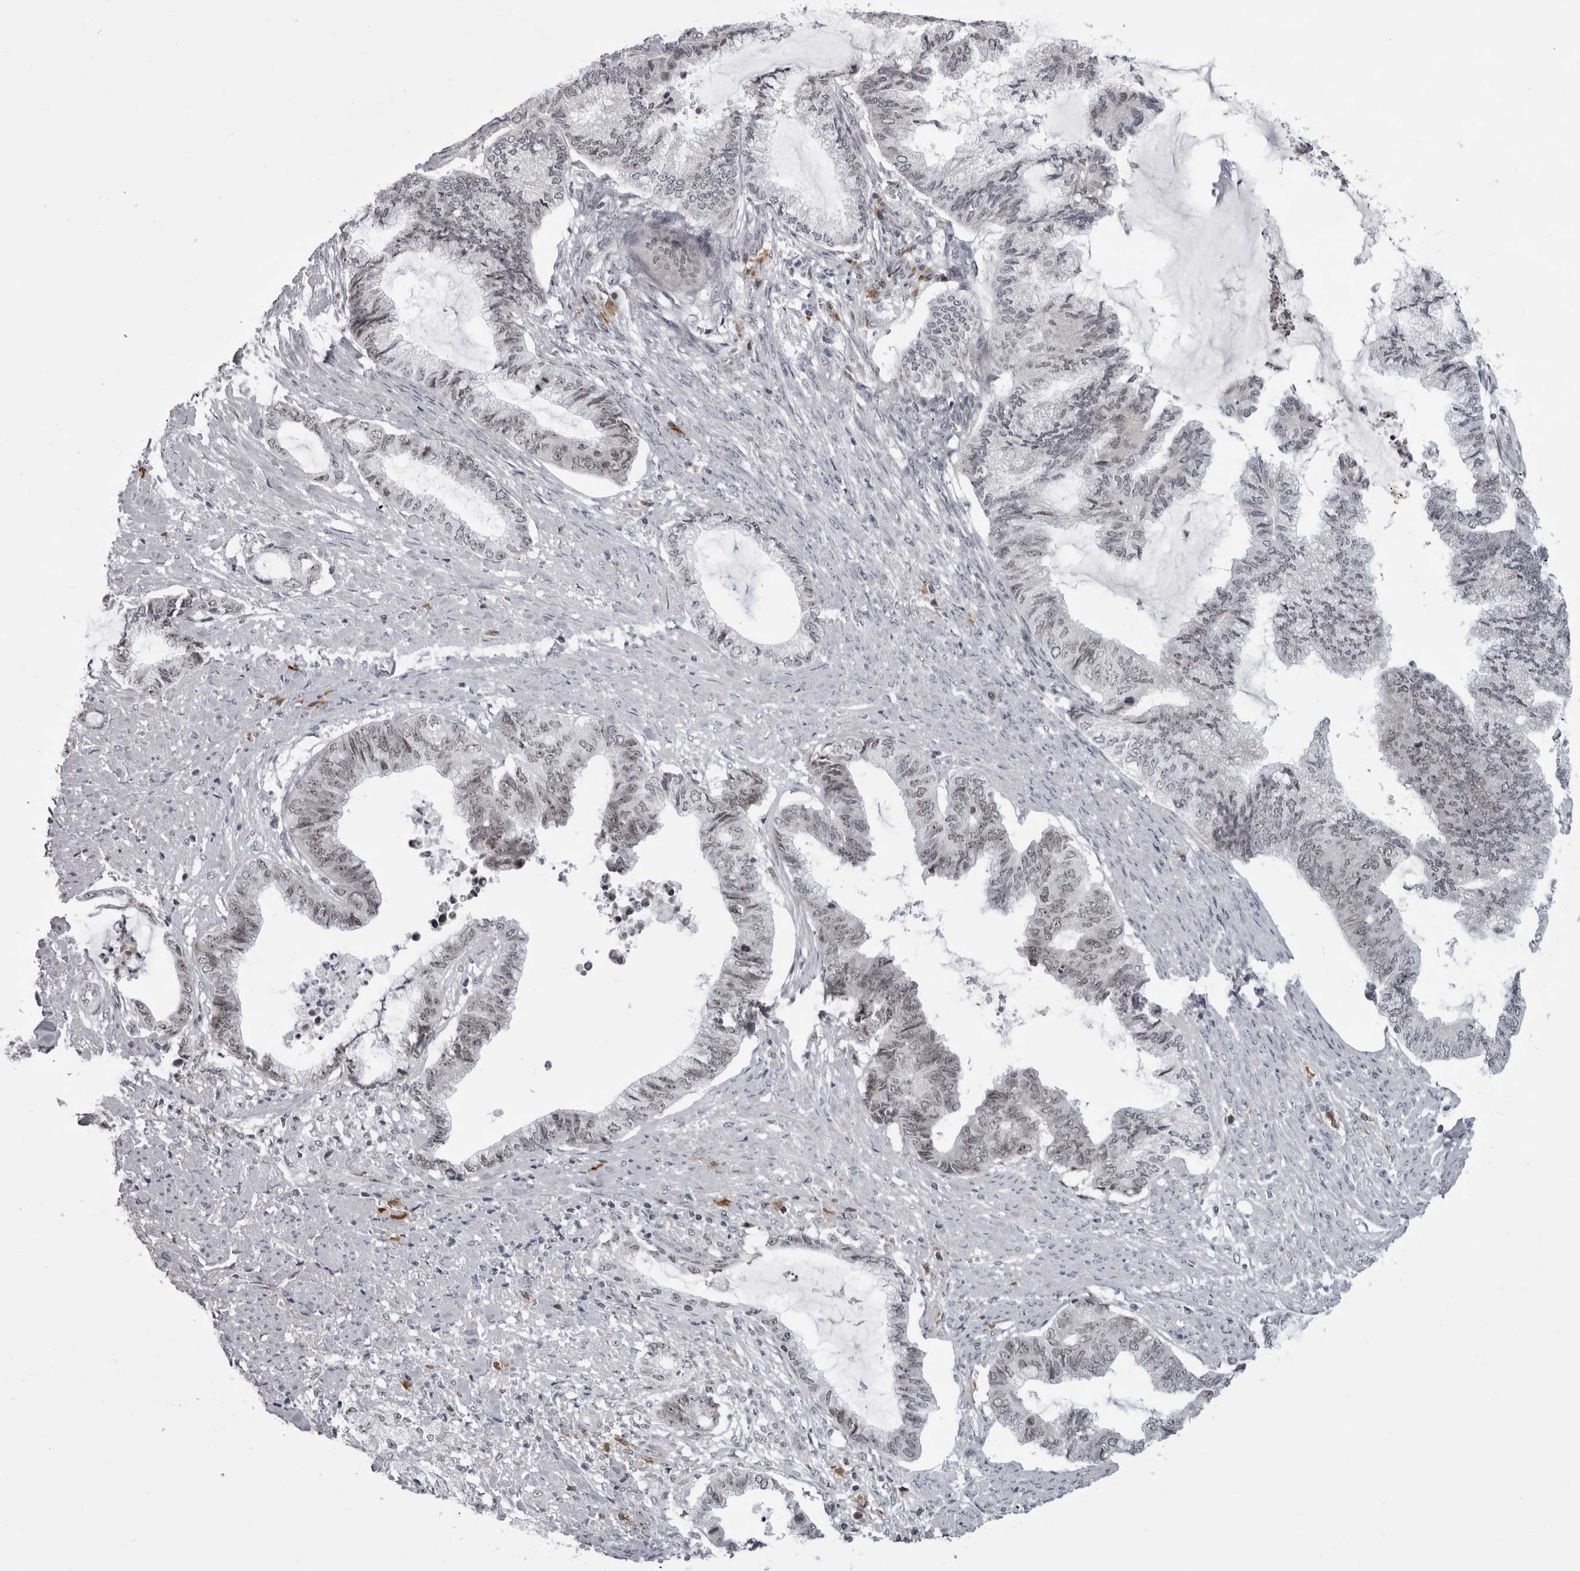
{"staining": {"intensity": "weak", "quantity": "25%-75%", "location": "nuclear"}, "tissue": "endometrial cancer", "cell_type": "Tumor cells", "image_type": "cancer", "snomed": [{"axis": "morphology", "description": "Adenocarcinoma, NOS"}, {"axis": "topography", "description": "Endometrium"}], "caption": "Immunohistochemistry (IHC) (DAB (3,3'-diaminobenzidine)) staining of human endometrial cancer (adenocarcinoma) demonstrates weak nuclear protein staining in approximately 25%-75% of tumor cells.", "gene": "EXOSC10", "patient": {"sex": "female", "age": 86}}